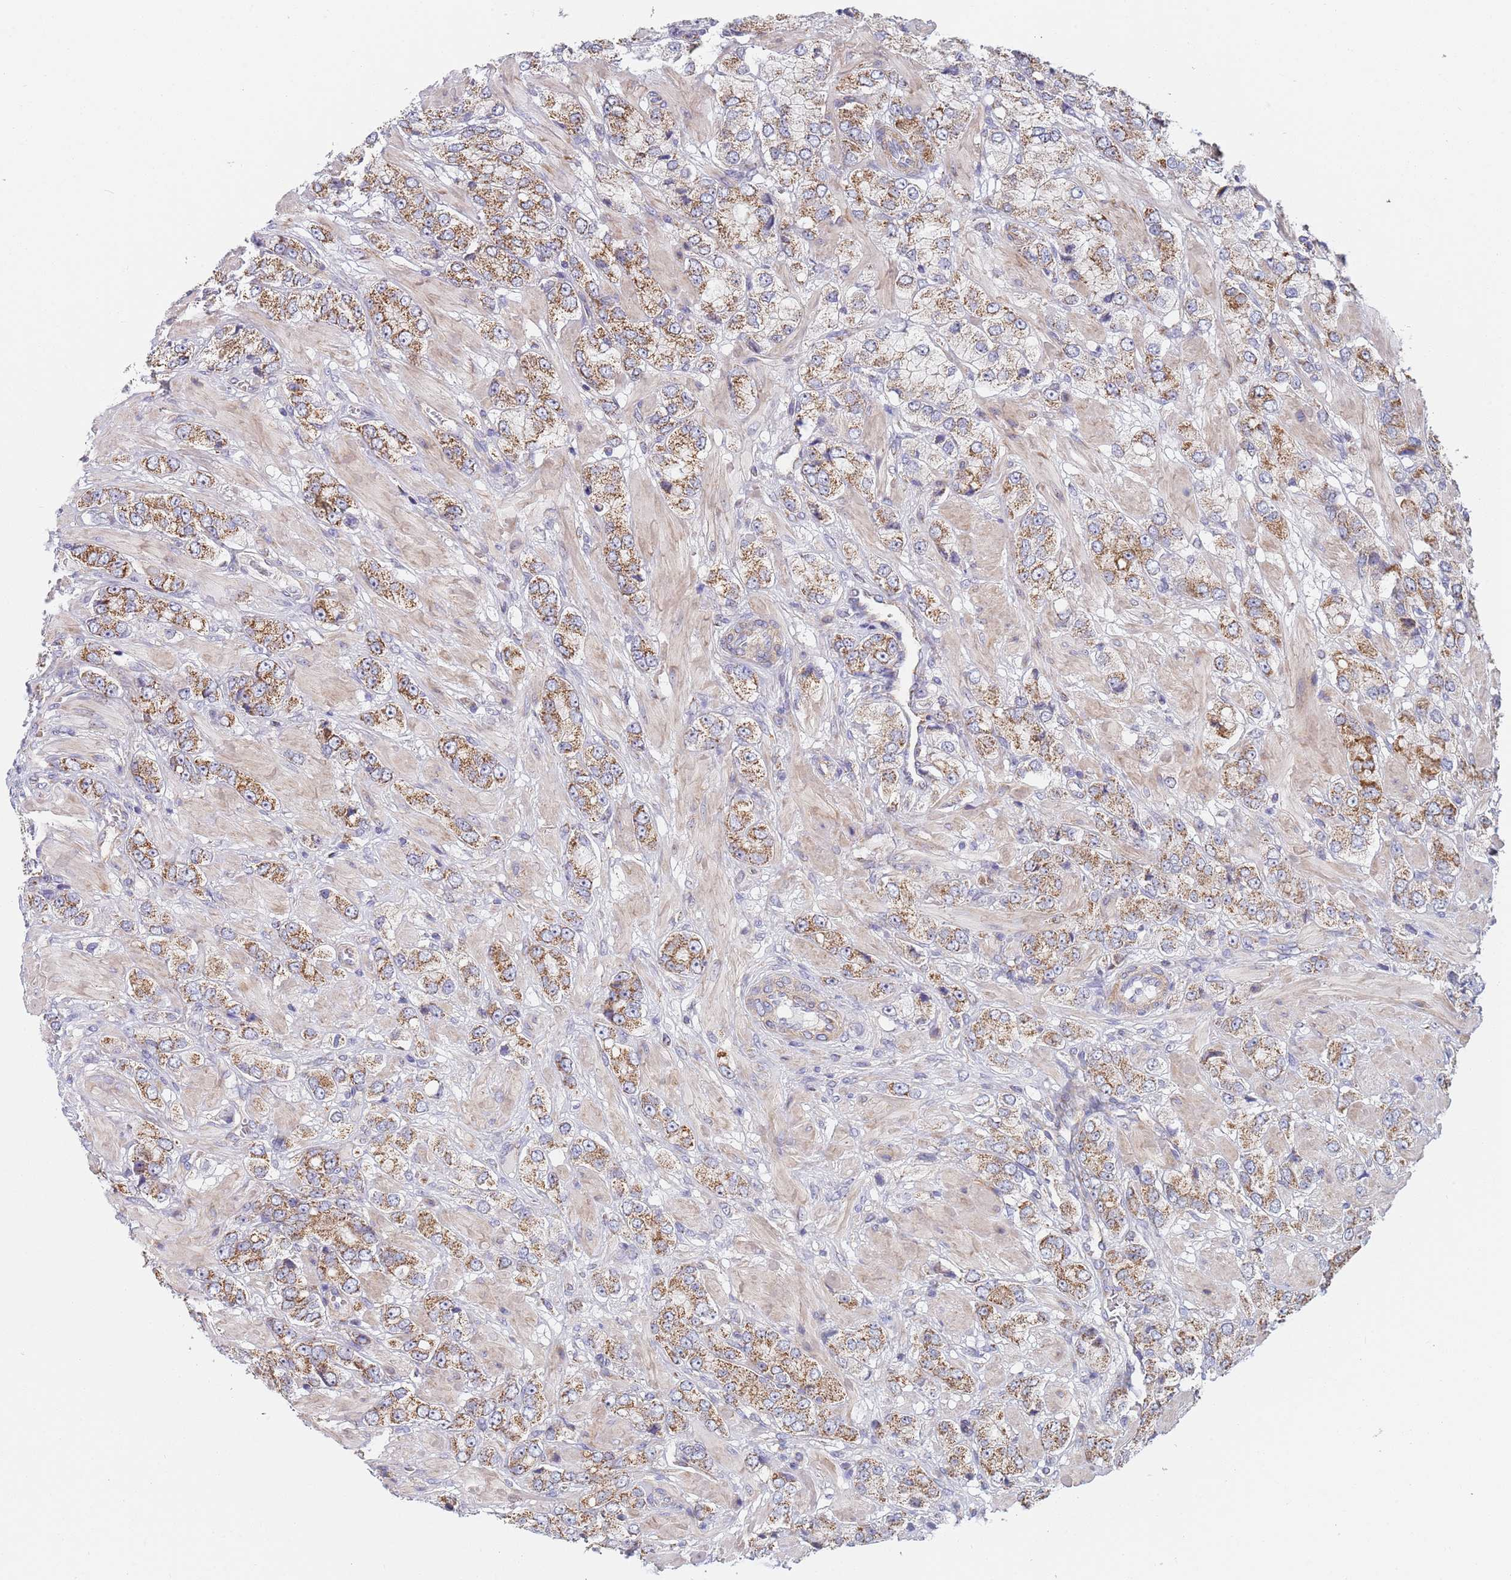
{"staining": {"intensity": "moderate", "quantity": ">75%", "location": "cytoplasmic/membranous"}, "tissue": "prostate cancer", "cell_type": "Tumor cells", "image_type": "cancer", "snomed": [{"axis": "morphology", "description": "Adenocarcinoma, High grade"}, {"axis": "topography", "description": "Prostate and seminal vesicle, NOS"}], "caption": "IHC (DAB) staining of human prostate cancer shows moderate cytoplasmic/membranous protein staining in approximately >75% of tumor cells.", "gene": "PWWP3A", "patient": {"sex": "male", "age": 64}}